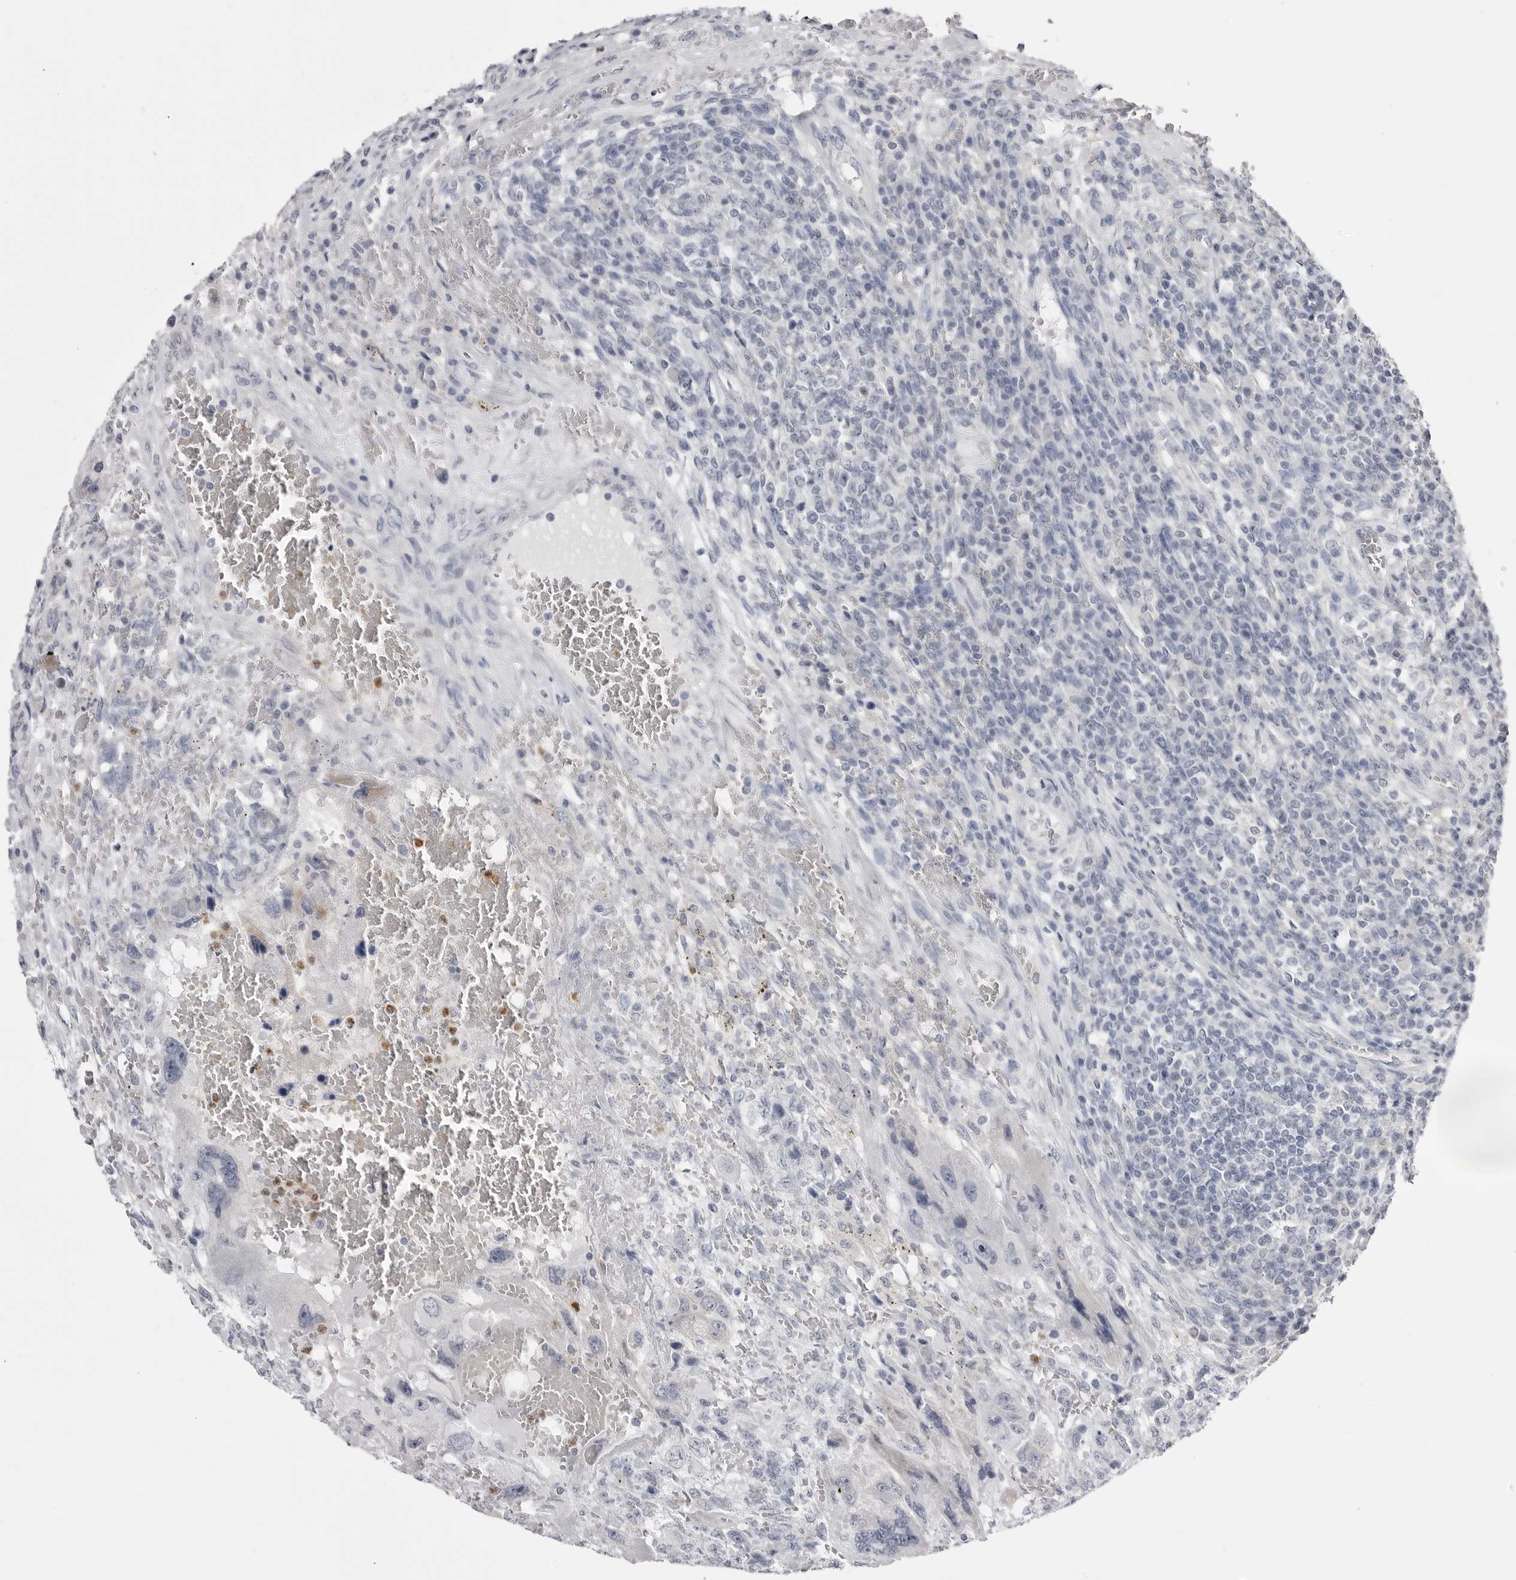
{"staining": {"intensity": "negative", "quantity": "none", "location": "none"}, "tissue": "testis cancer", "cell_type": "Tumor cells", "image_type": "cancer", "snomed": [{"axis": "morphology", "description": "Carcinoma, Embryonal, NOS"}, {"axis": "topography", "description": "Testis"}], "caption": "Image shows no significant protein staining in tumor cells of testis cancer.", "gene": "STAP2", "patient": {"sex": "male", "age": 26}}